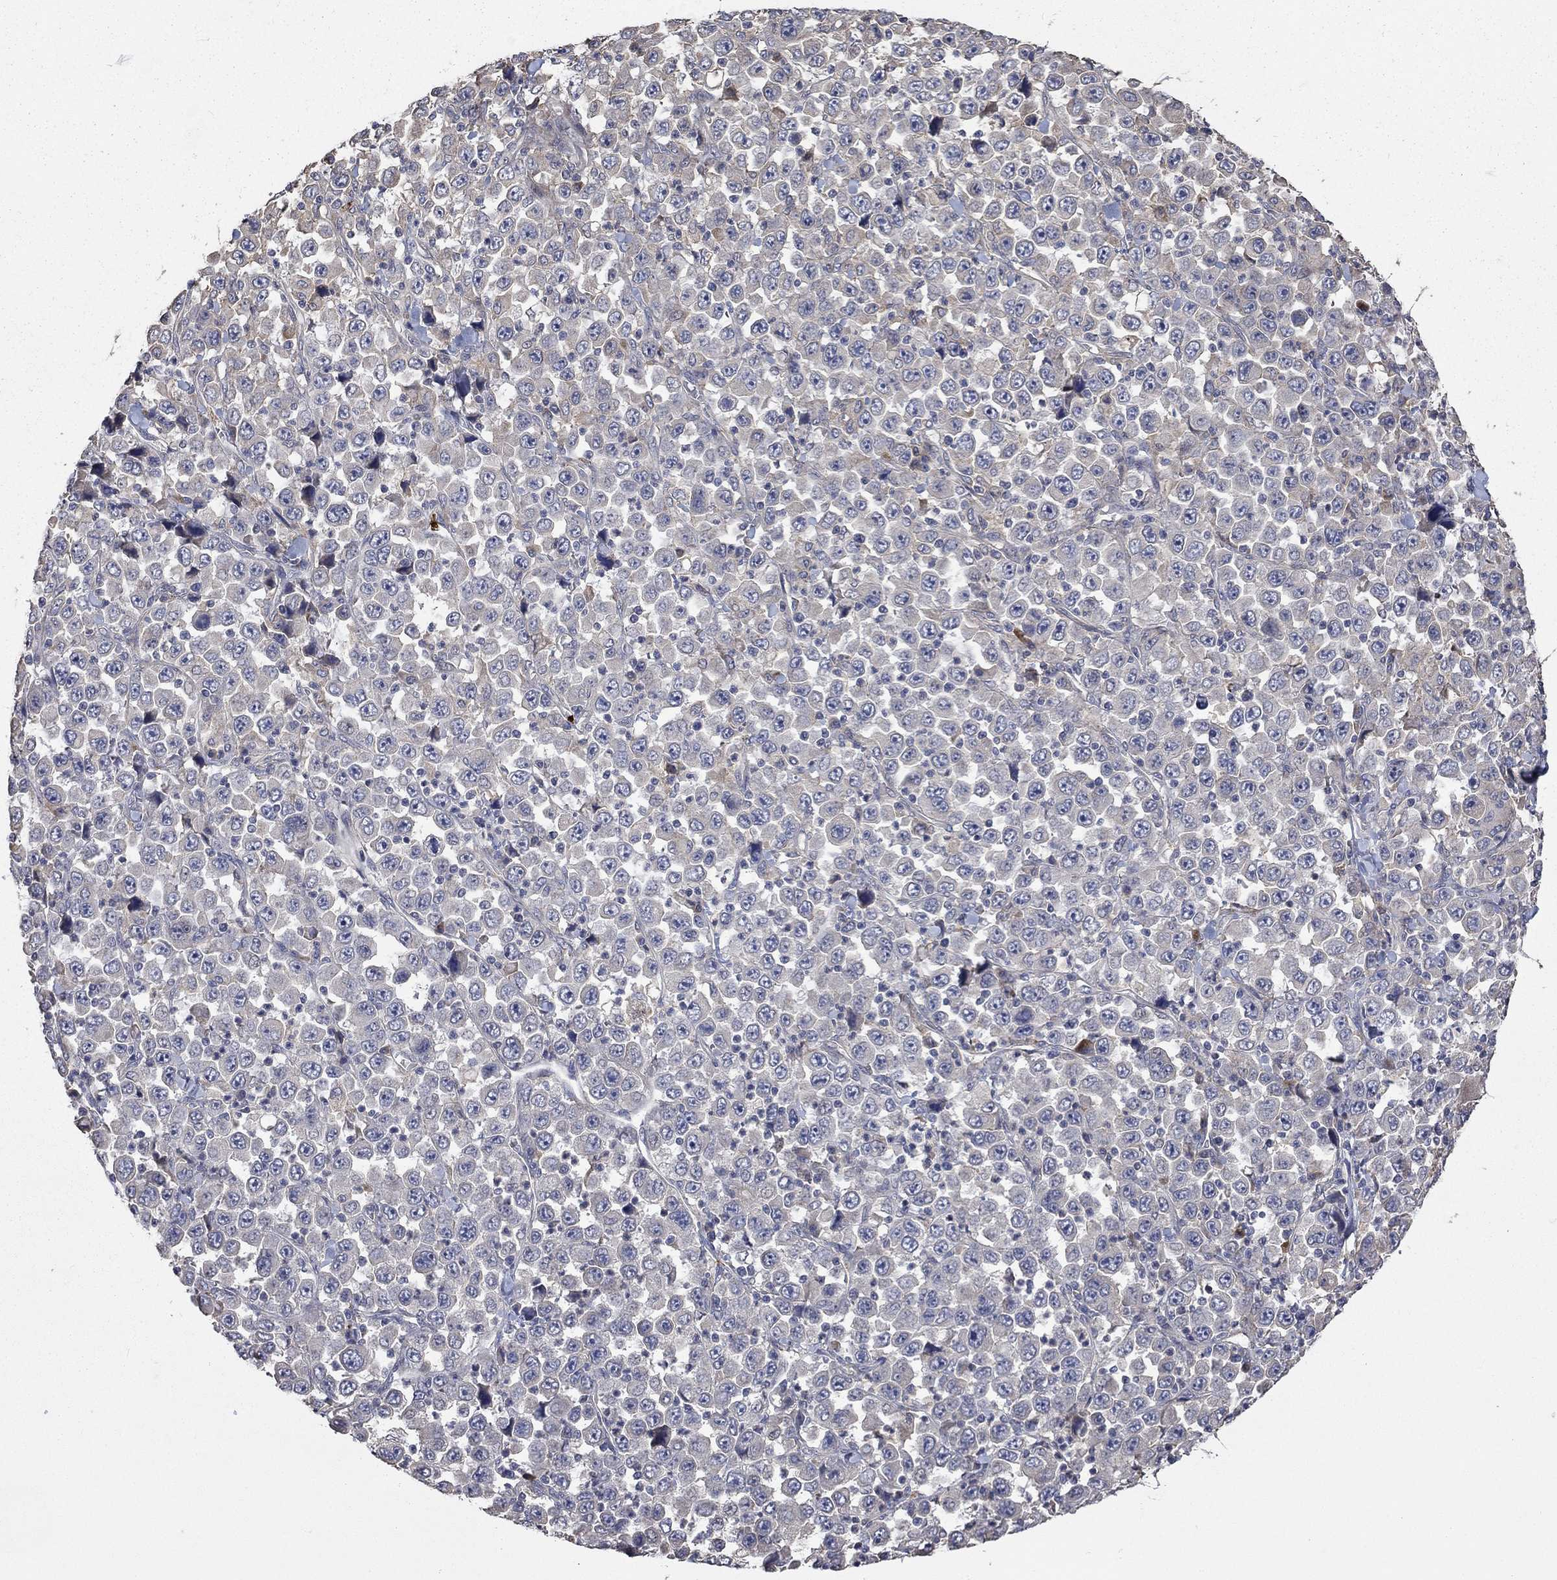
{"staining": {"intensity": "negative", "quantity": "none", "location": "none"}, "tissue": "stomach cancer", "cell_type": "Tumor cells", "image_type": "cancer", "snomed": [{"axis": "morphology", "description": "Normal tissue, NOS"}, {"axis": "morphology", "description": "Adenocarcinoma, NOS"}, {"axis": "topography", "description": "Stomach, upper"}, {"axis": "topography", "description": "Stomach"}], "caption": "Tumor cells show no significant expression in adenocarcinoma (stomach).", "gene": "VCAN", "patient": {"sex": "male", "age": 59}}